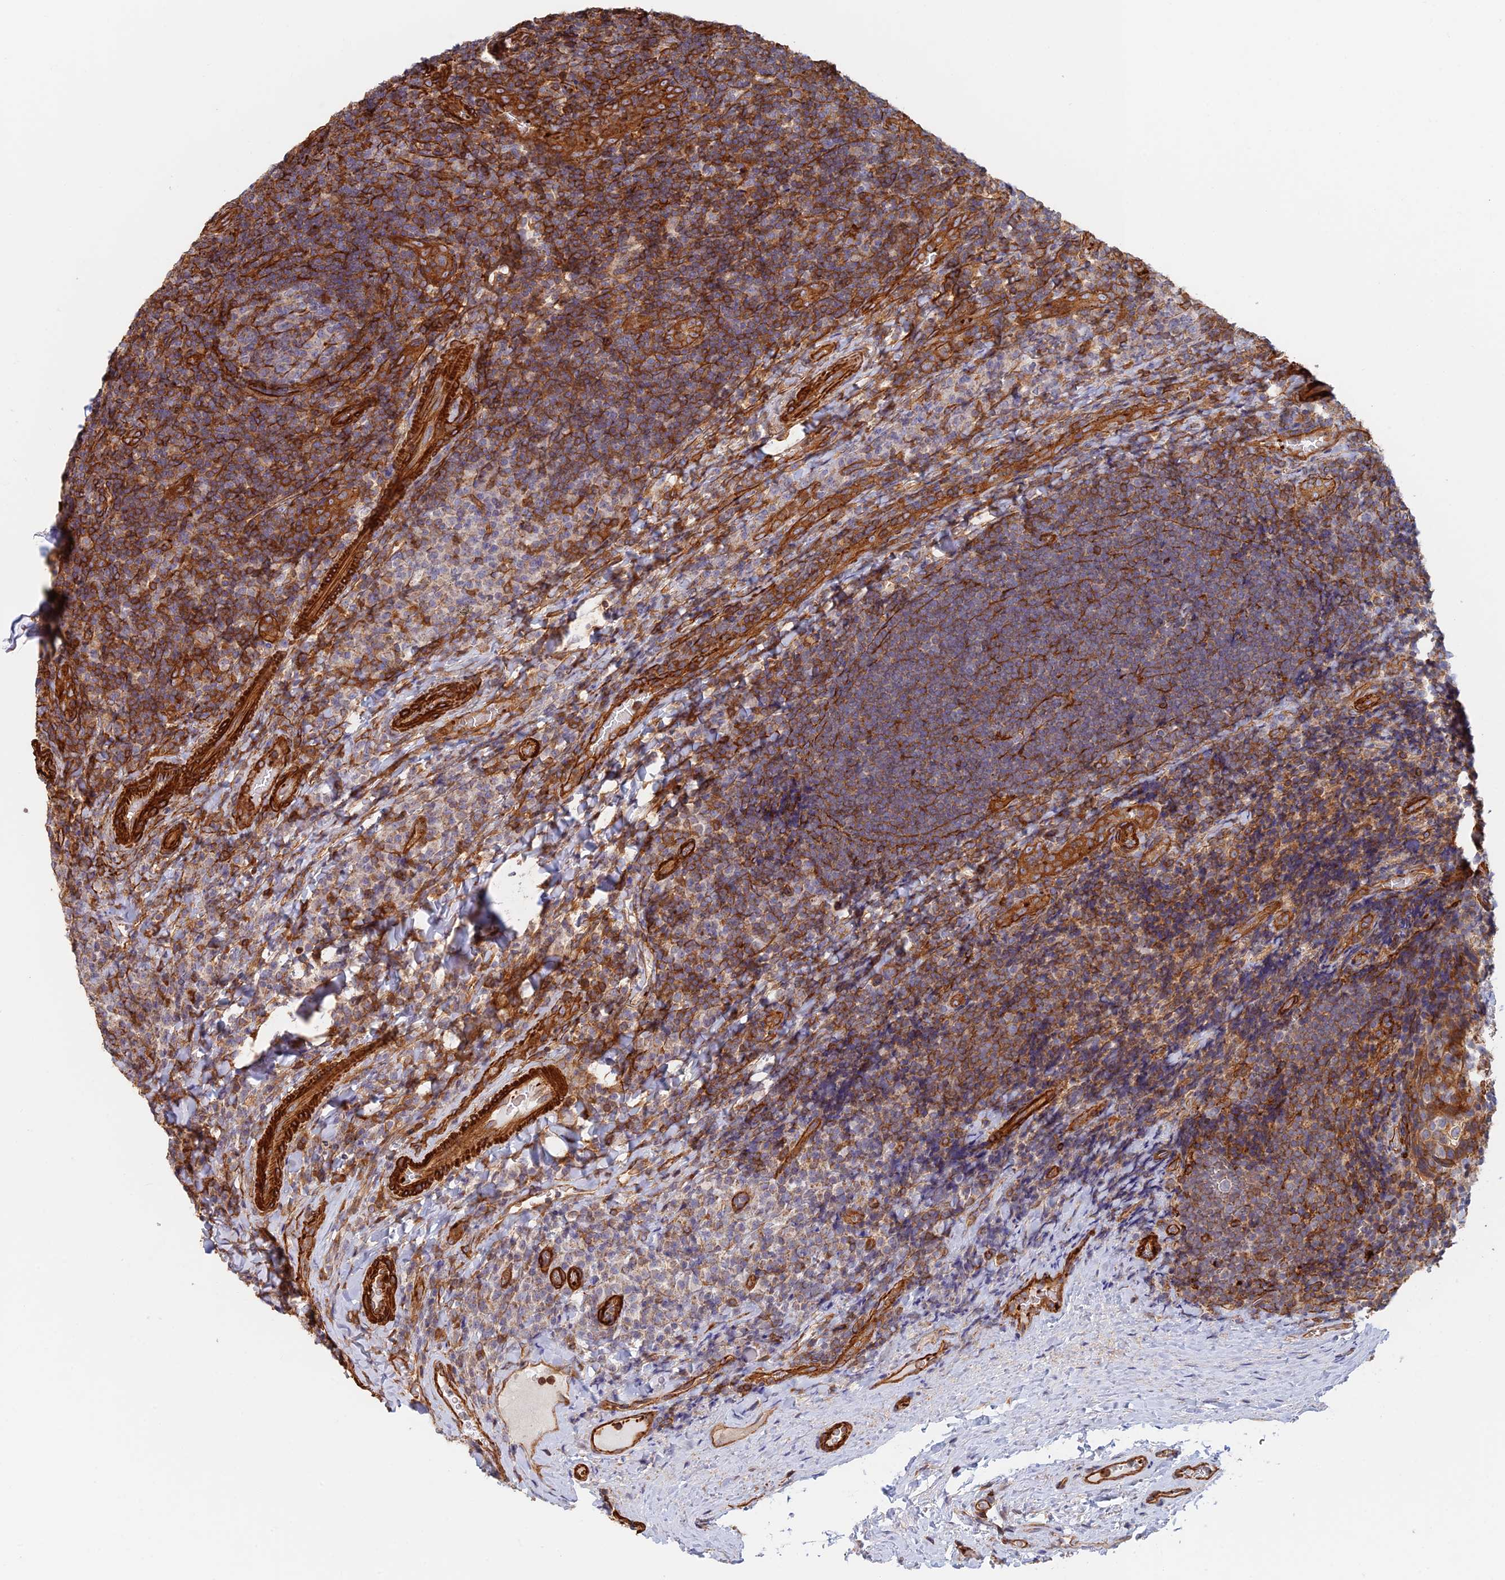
{"staining": {"intensity": "negative", "quantity": "none", "location": "none"}, "tissue": "tonsil", "cell_type": "Germinal center cells", "image_type": "normal", "snomed": [{"axis": "morphology", "description": "Normal tissue, NOS"}, {"axis": "topography", "description": "Tonsil"}], "caption": "High magnification brightfield microscopy of unremarkable tonsil stained with DAB (brown) and counterstained with hematoxylin (blue): germinal center cells show no significant staining.", "gene": "PAK4", "patient": {"sex": "male", "age": 17}}